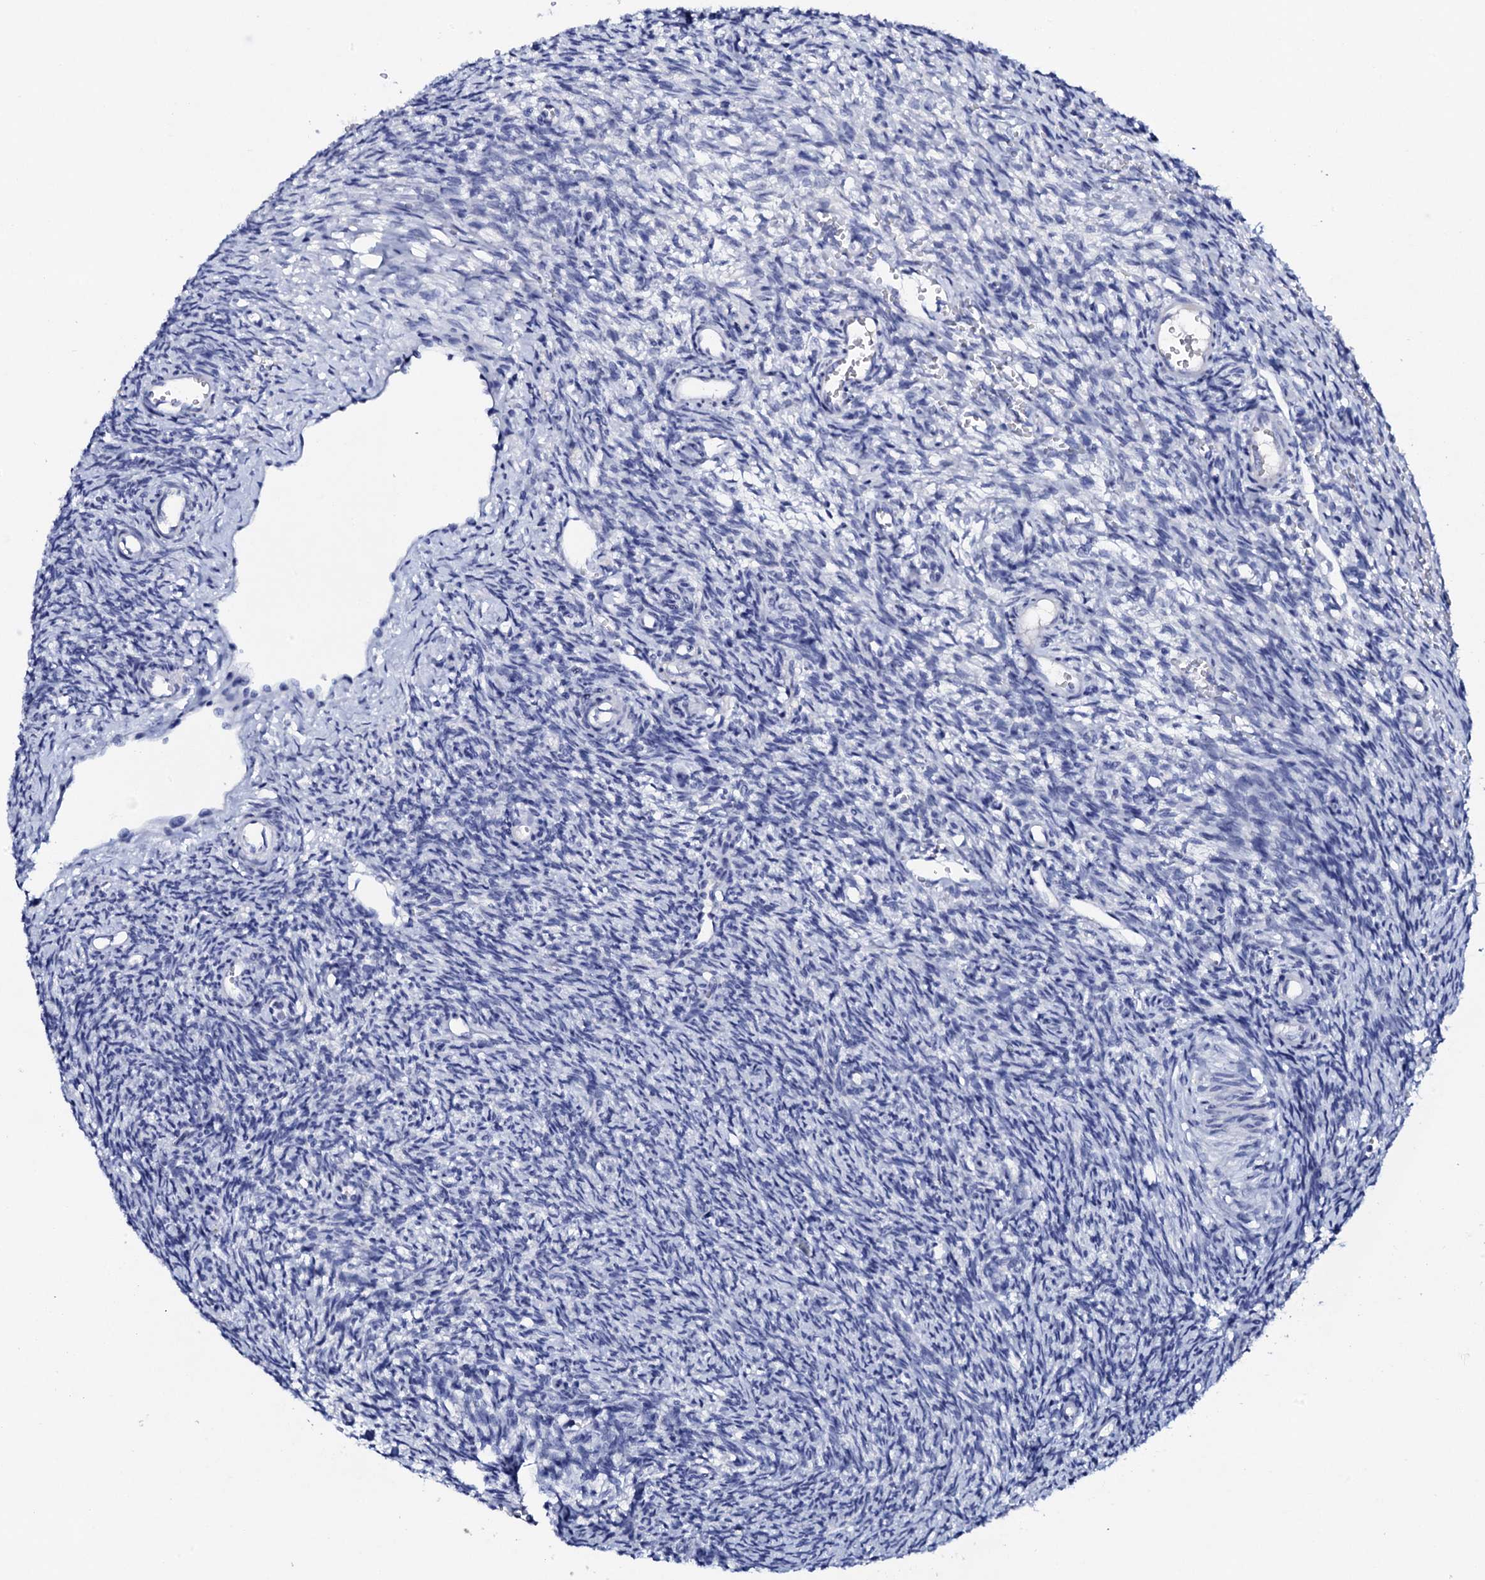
{"staining": {"intensity": "negative", "quantity": "none", "location": "none"}, "tissue": "ovary", "cell_type": "Ovarian stroma cells", "image_type": "normal", "snomed": [{"axis": "morphology", "description": "Normal tissue, NOS"}, {"axis": "topography", "description": "Ovary"}], "caption": "Immunohistochemistry (IHC) of normal ovary displays no expression in ovarian stroma cells.", "gene": "FBXL16", "patient": {"sex": "female", "age": 39}}